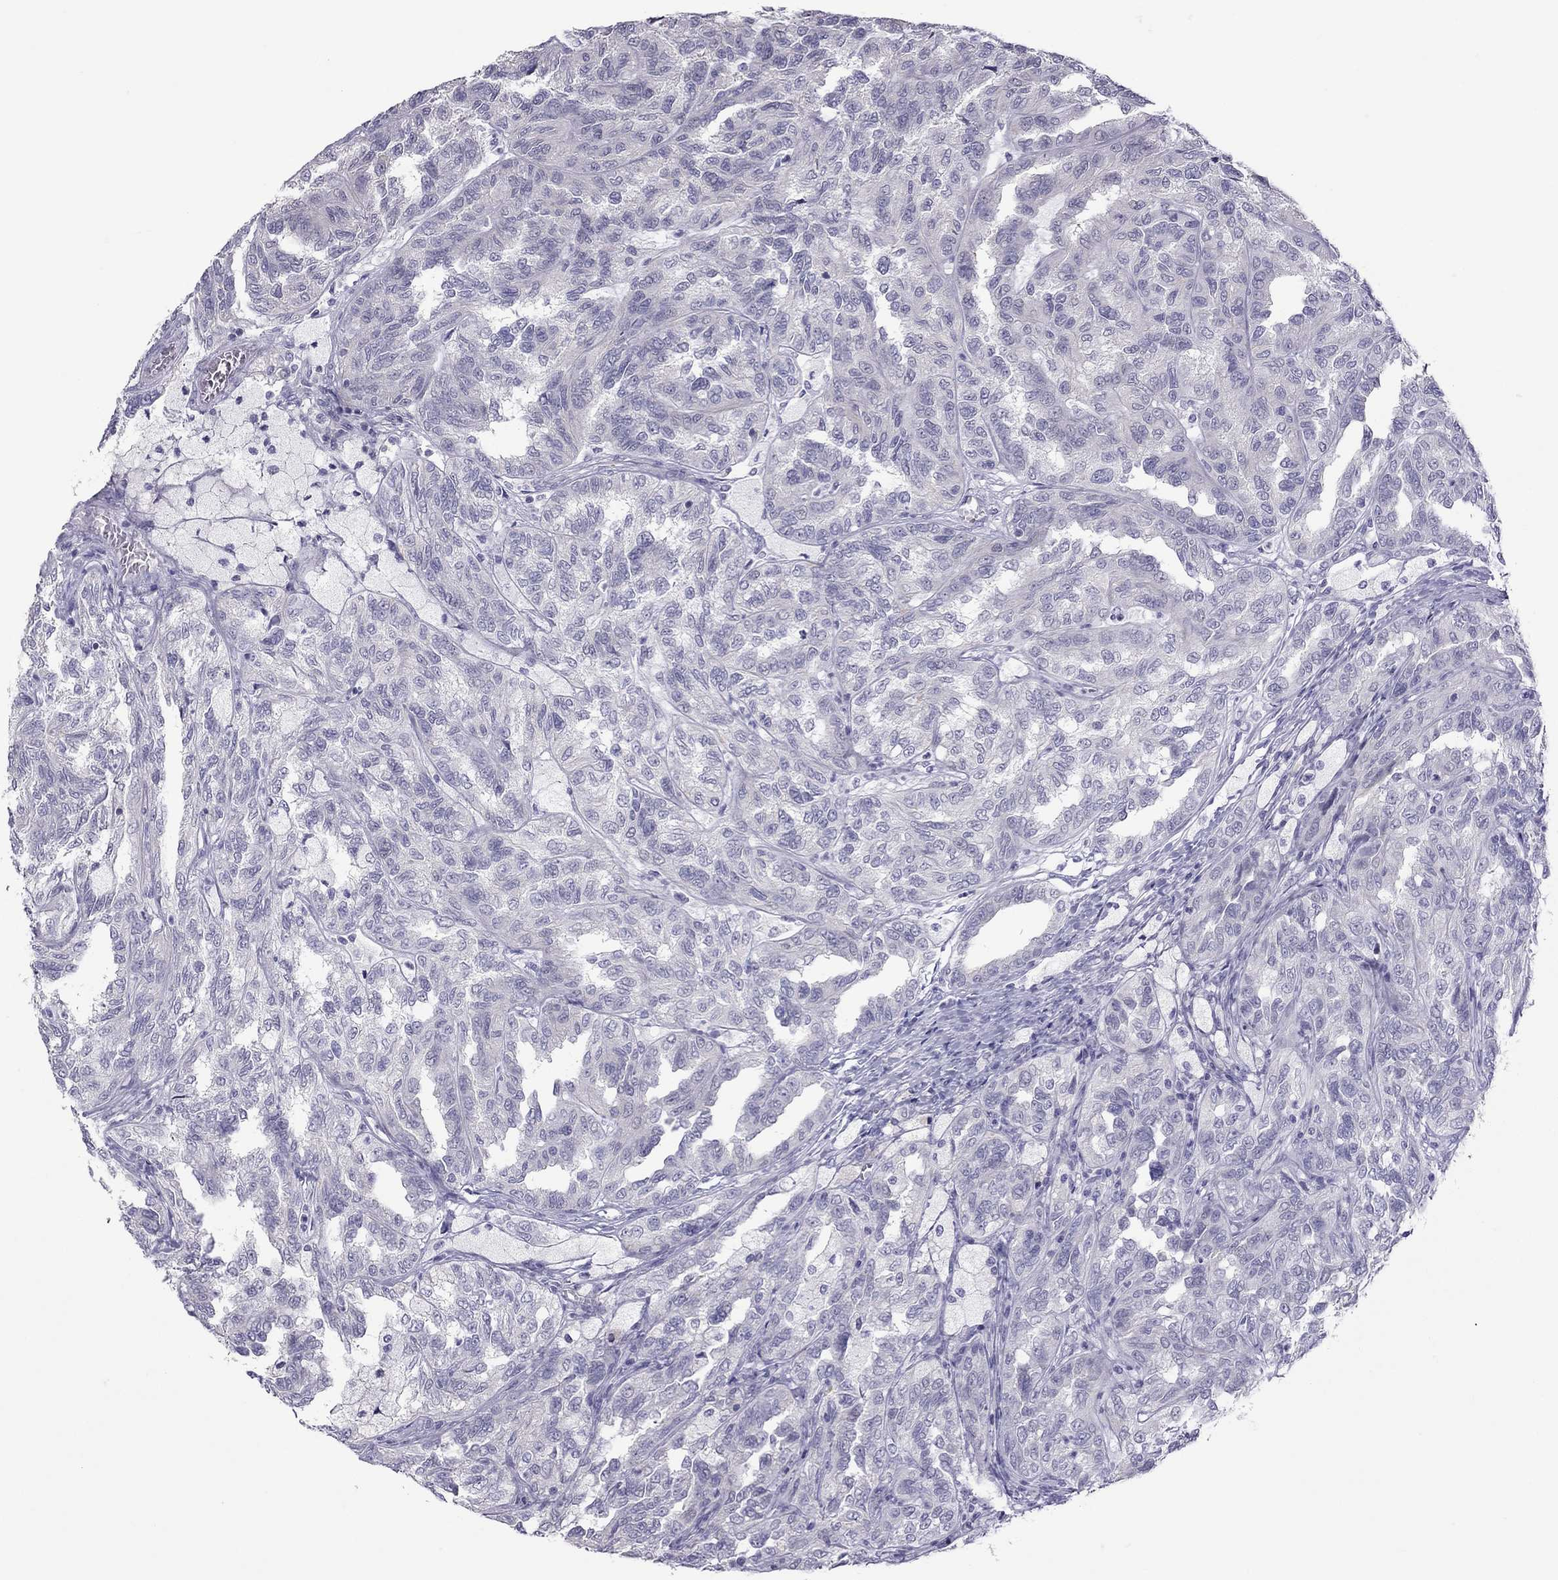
{"staining": {"intensity": "negative", "quantity": "none", "location": "none"}, "tissue": "renal cancer", "cell_type": "Tumor cells", "image_type": "cancer", "snomed": [{"axis": "morphology", "description": "Adenocarcinoma, NOS"}, {"axis": "topography", "description": "Kidney"}], "caption": "This is a image of immunohistochemistry (IHC) staining of renal cancer, which shows no staining in tumor cells.", "gene": "TEX14", "patient": {"sex": "male", "age": 79}}